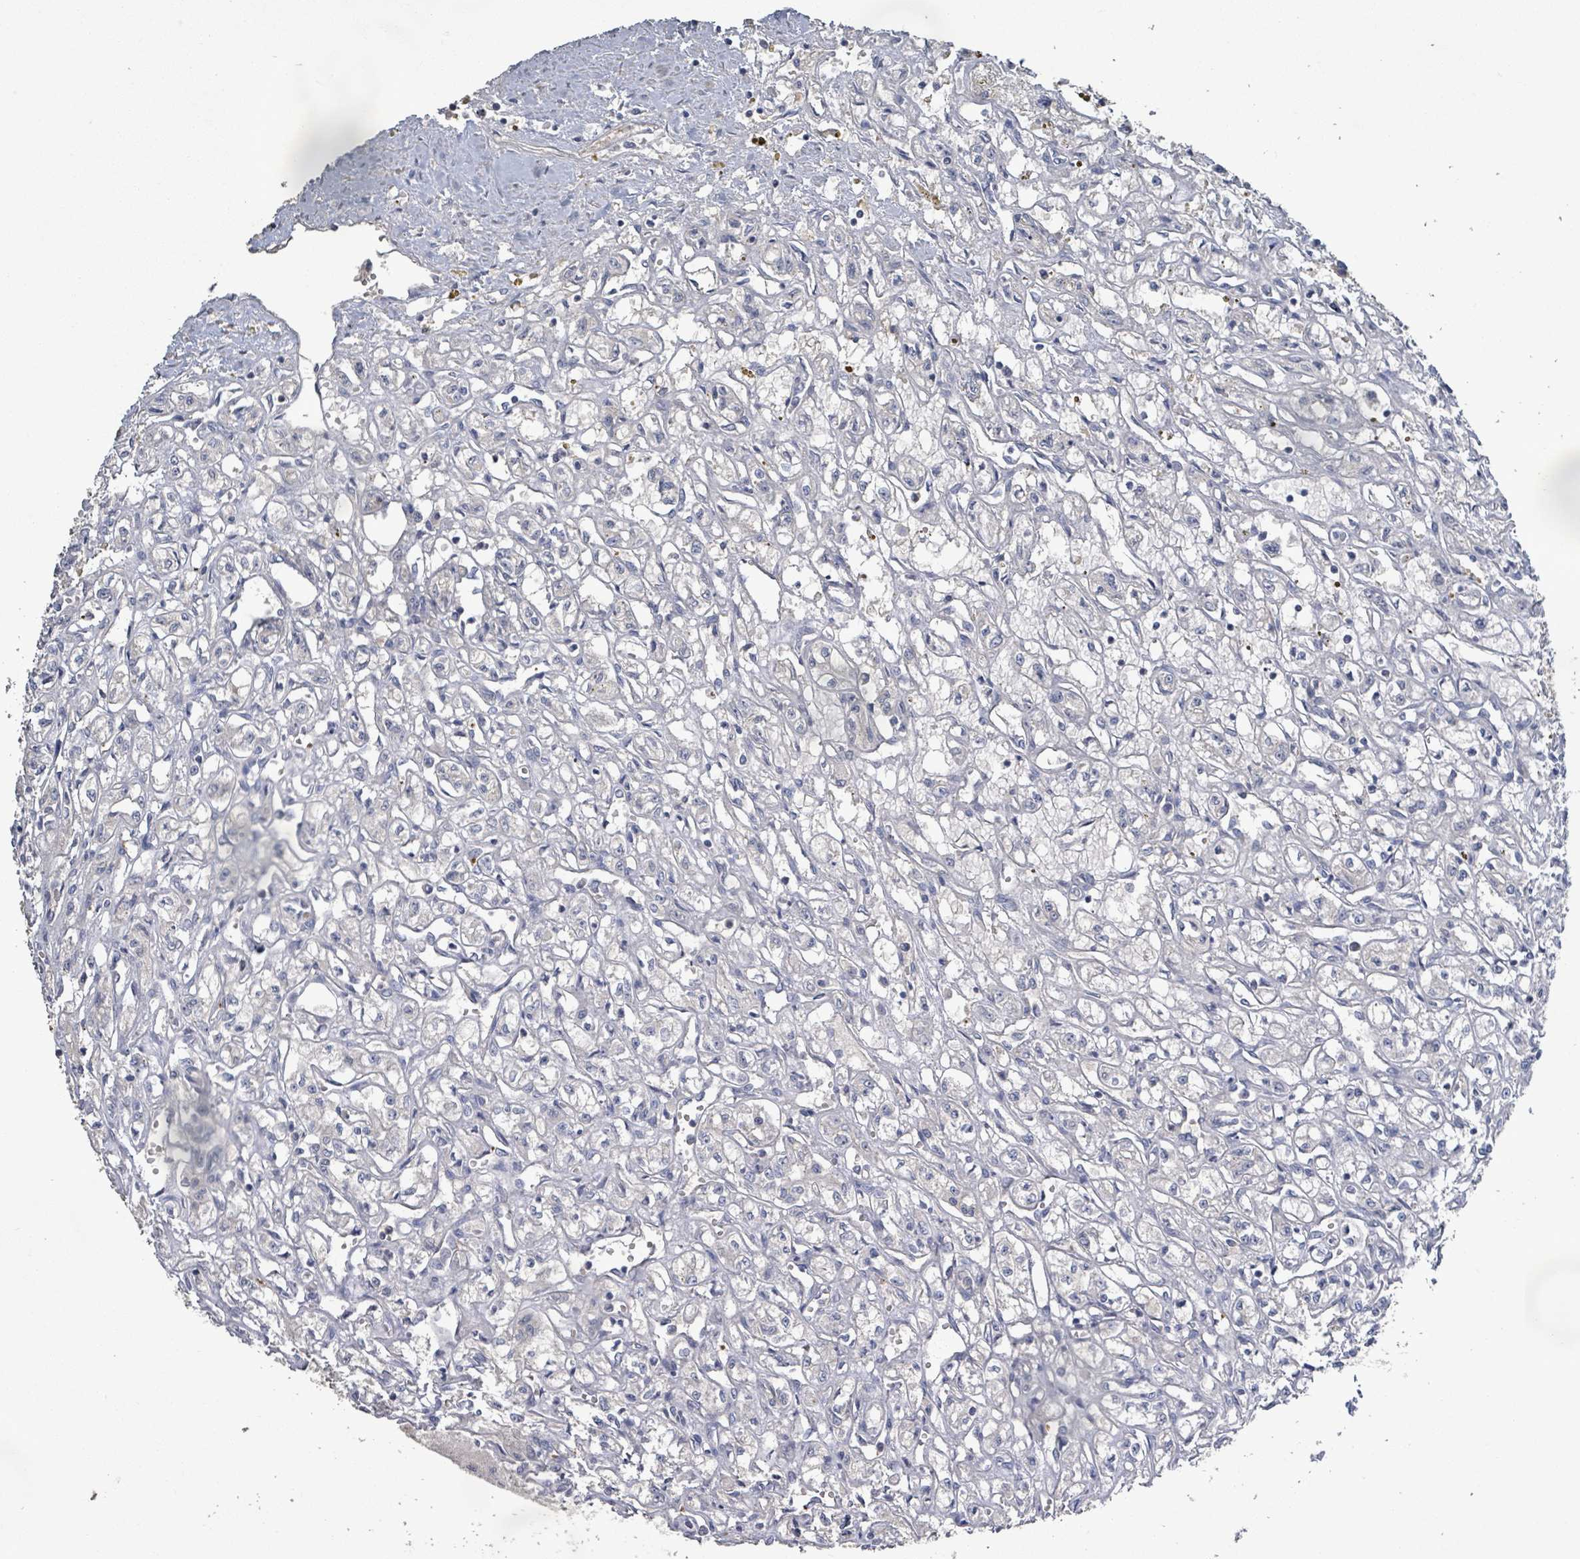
{"staining": {"intensity": "negative", "quantity": "none", "location": "none"}, "tissue": "renal cancer", "cell_type": "Tumor cells", "image_type": "cancer", "snomed": [{"axis": "morphology", "description": "Adenocarcinoma, NOS"}, {"axis": "topography", "description": "Kidney"}], "caption": "Image shows no significant protein staining in tumor cells of renal cancer (adenocarcinoma).", "gene": "KRAS", "patient": {"sex": "male", "age": 56}}